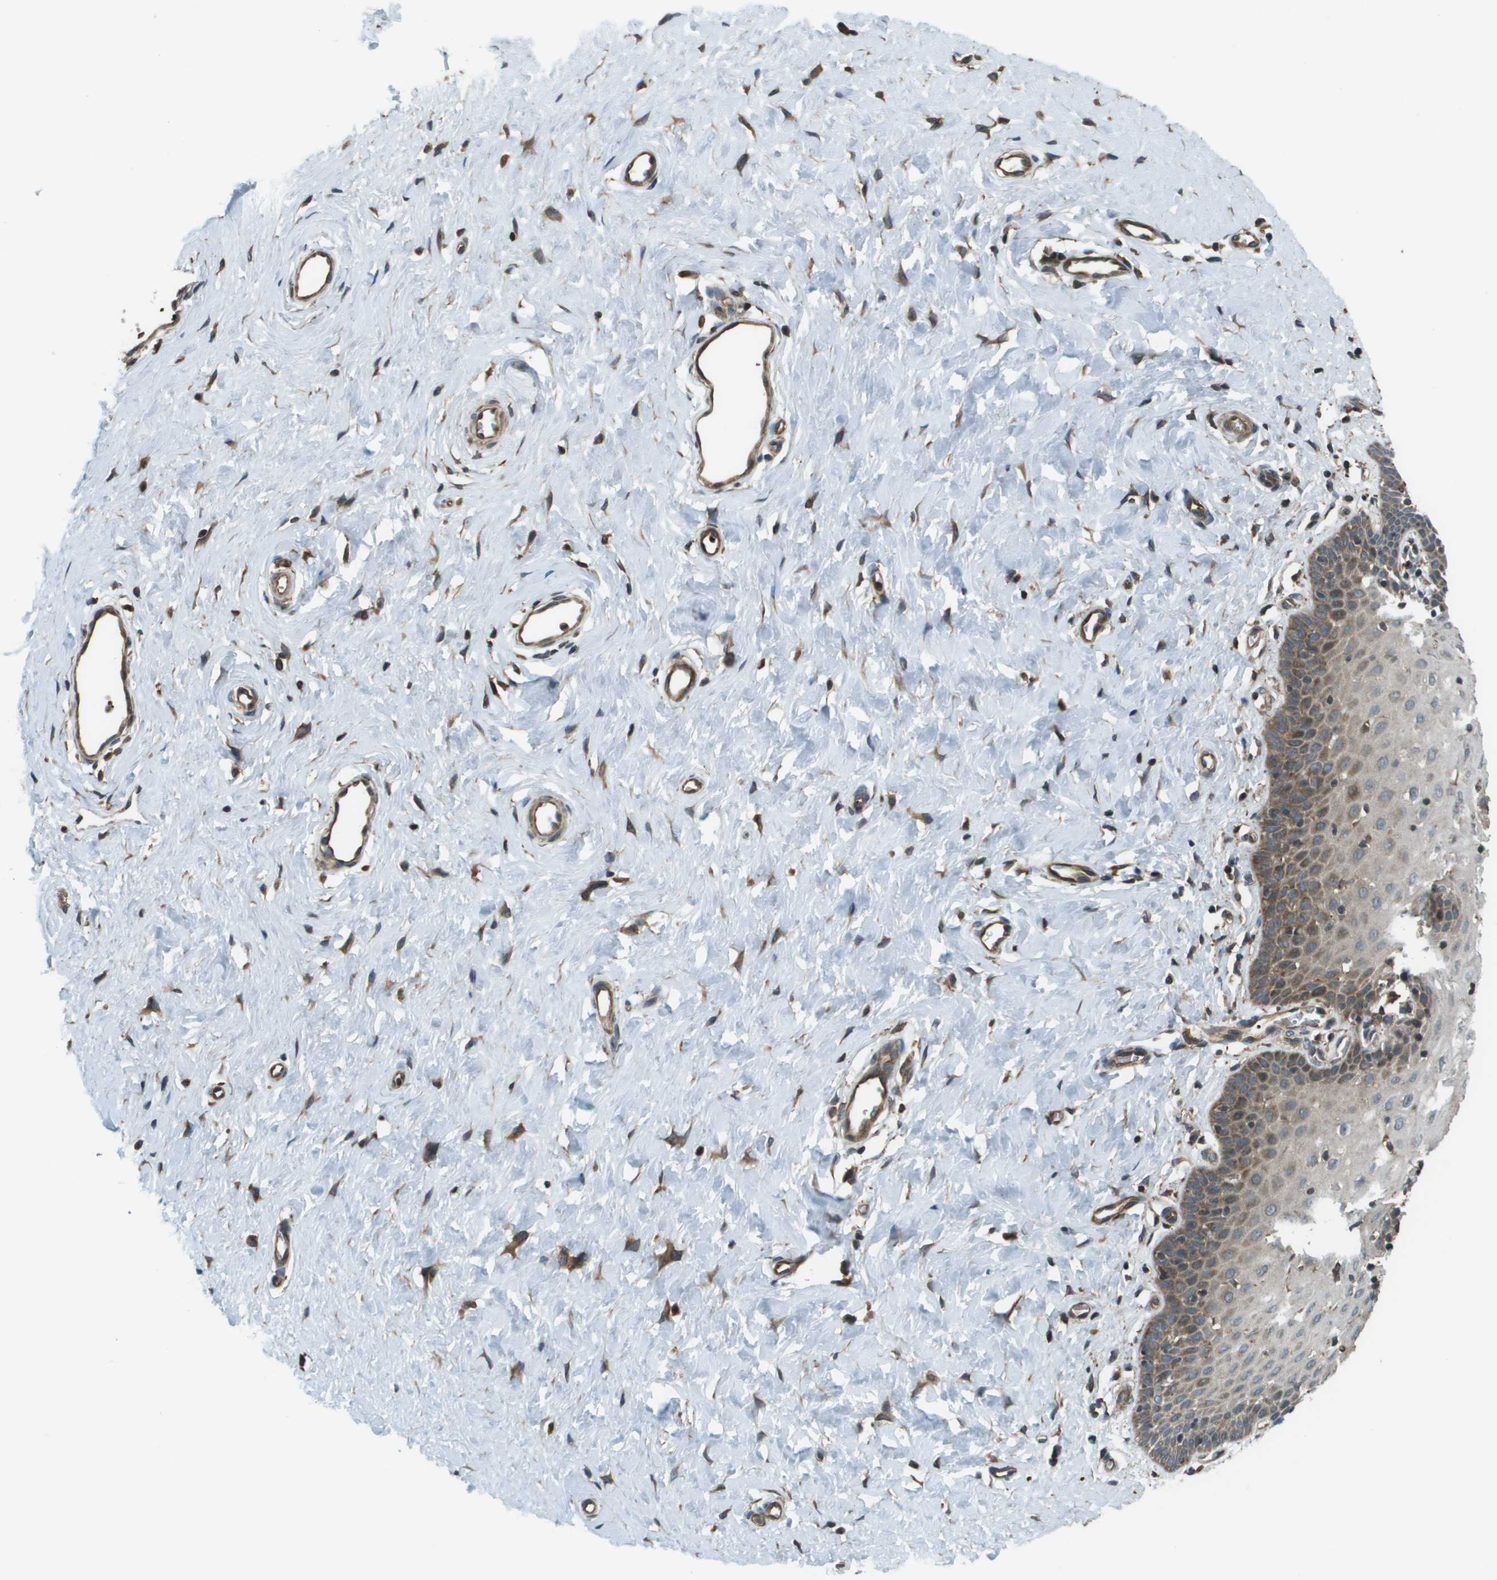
{"staining": {"intensity": "moderate", "quantity": "25%-75%", "location": "cytoplasmic/membranous"}, "tissue": "cervix", "cell_type": "Squamous epithelial cells", "image_type": "normal", "snomed": [{"axis": "morphology", "description": "Normal tissue, NOS"}, {"axis": "topography", "description": "Cervix"}], "caption": "A brown stain labels moderate cytoplasmic/membranous positivity of a protein in squamous epithelial cells of unremarkable human cervix.", "gene": "PLPBP", "patient": {"sex": "female", "age": 55}}